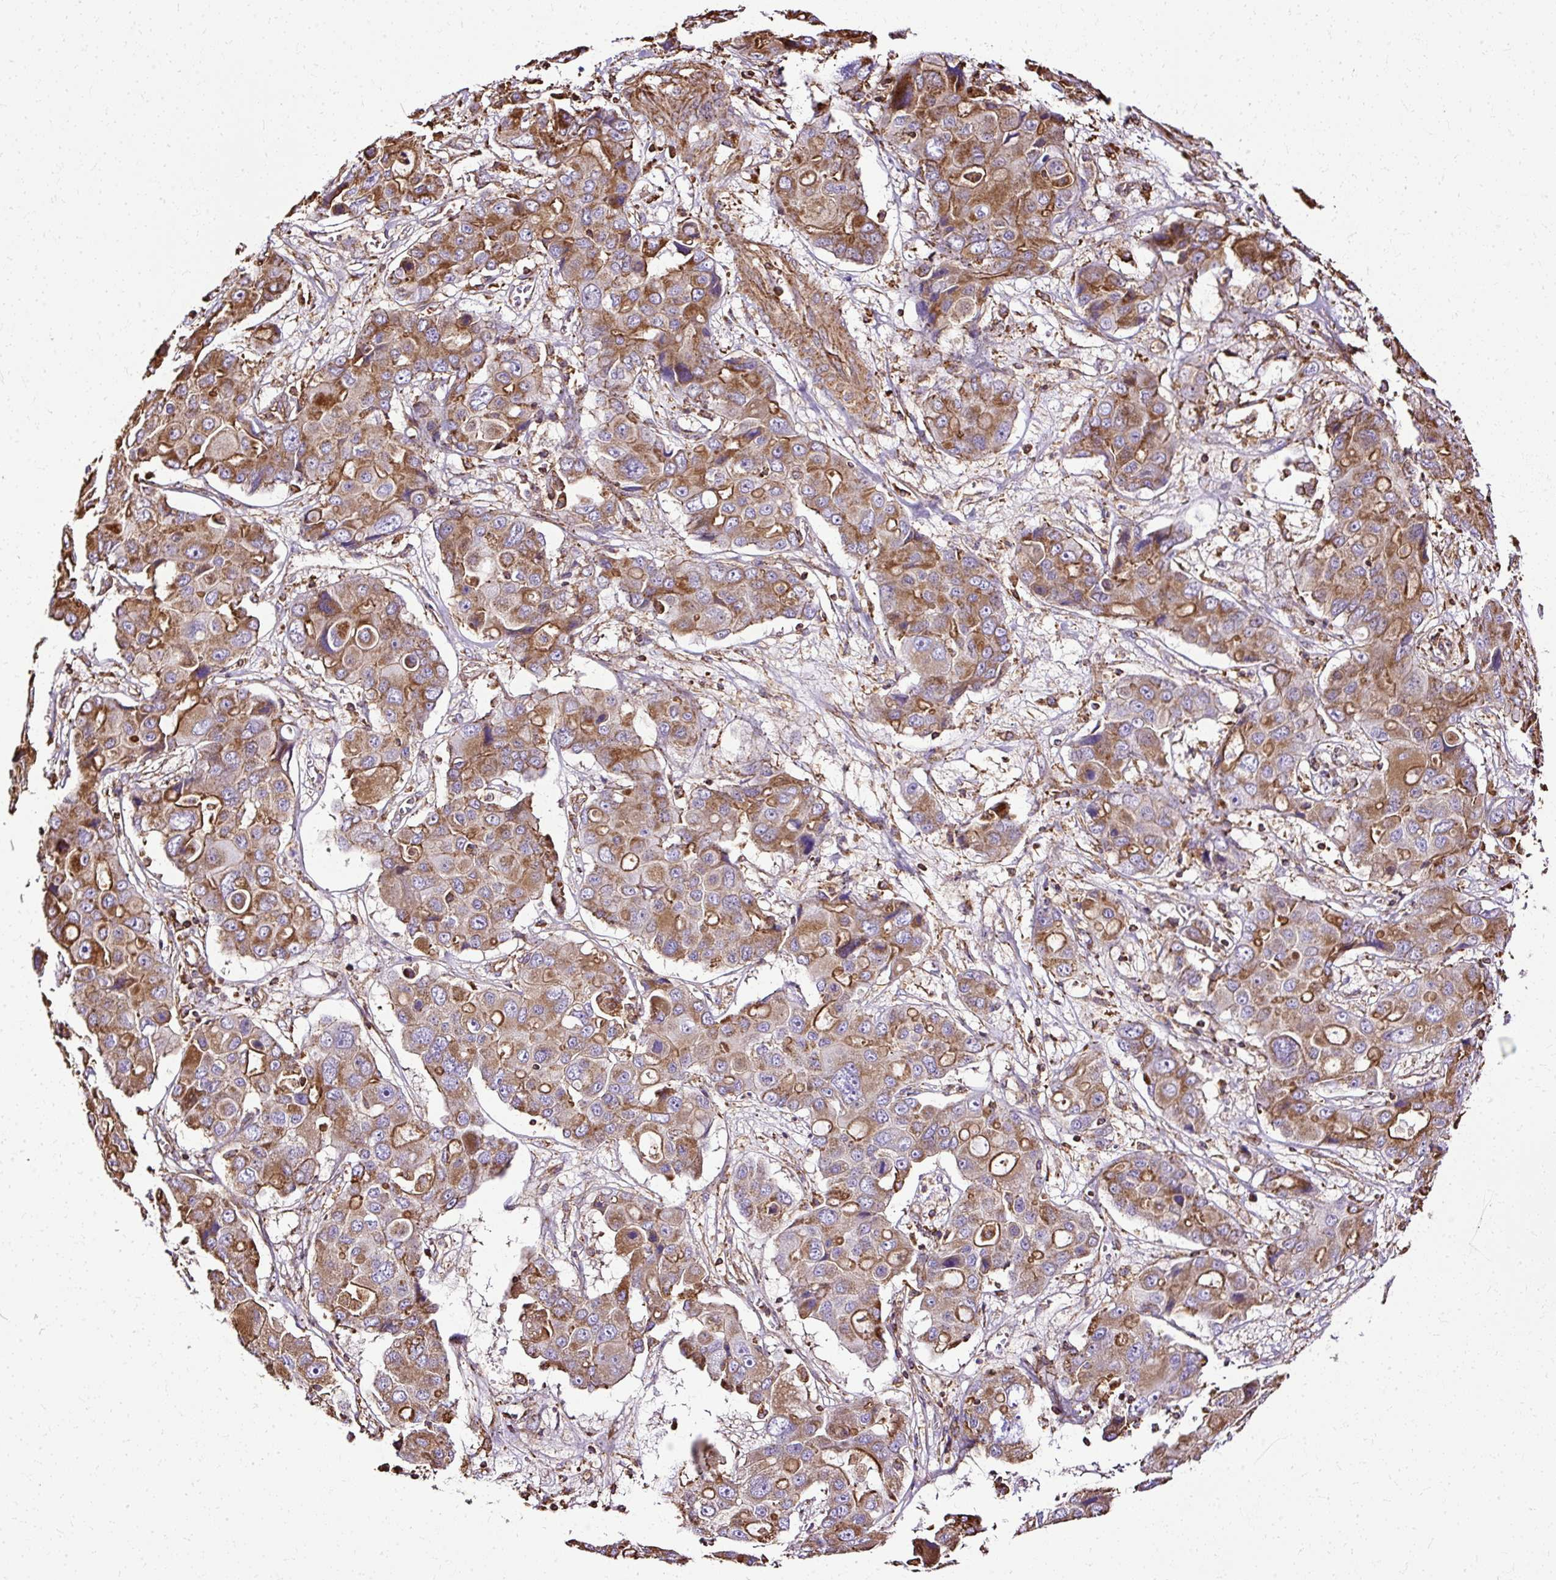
{"staining": {"intensity": "moderate", "quantity": ">75%", "location": "cytoplasmic/membranous"}, "tissue": "liver cancer", "cell_type": "Tumor cells", "image_type": "cancer", "snomed": [{"axis": "morphology", "description": "Cholangiocarcinoma"}, {"axis": "topography", "description": "Liver"}], "caption": "This is an image of IHC staining of liver cholangiocarcinoma, which shows moderate expression in the cytoplasmic/membranous of tumor cells.", "gene": "KLHL11", "patient": {"sex": "male", "age": 67}}